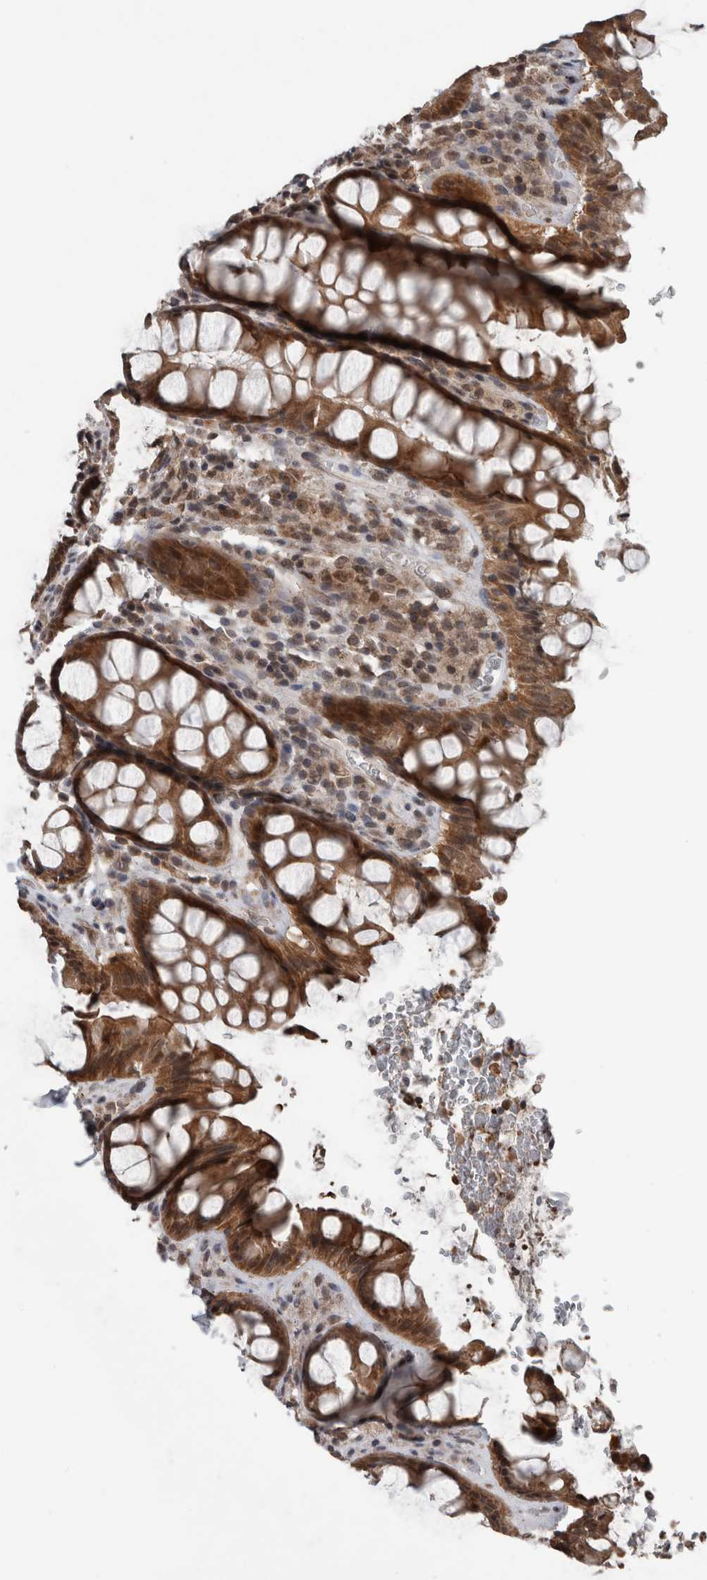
{"staining": {"intensity": "strong", "quantity": ">75%", "location": "cytoplasmic/membranous"}, "tissue": "rectum", "cell_type": "Glandular cells", "image_type": "normal", "snomed": [{"axis": "morphology", "description": "Normal tissue, NOS"}, {"axis": "topography", "description": "Rectum"}], "caption": "Glandular cells reveal high levels of strong cytoplasmic/membranous expression in about >75% of cells in benign human rectum. (DAB IHC, brown staining for protein, blue staining for nuclei).", "gene": "ENY2", "patient": {"sex": "male", "age": 64}}